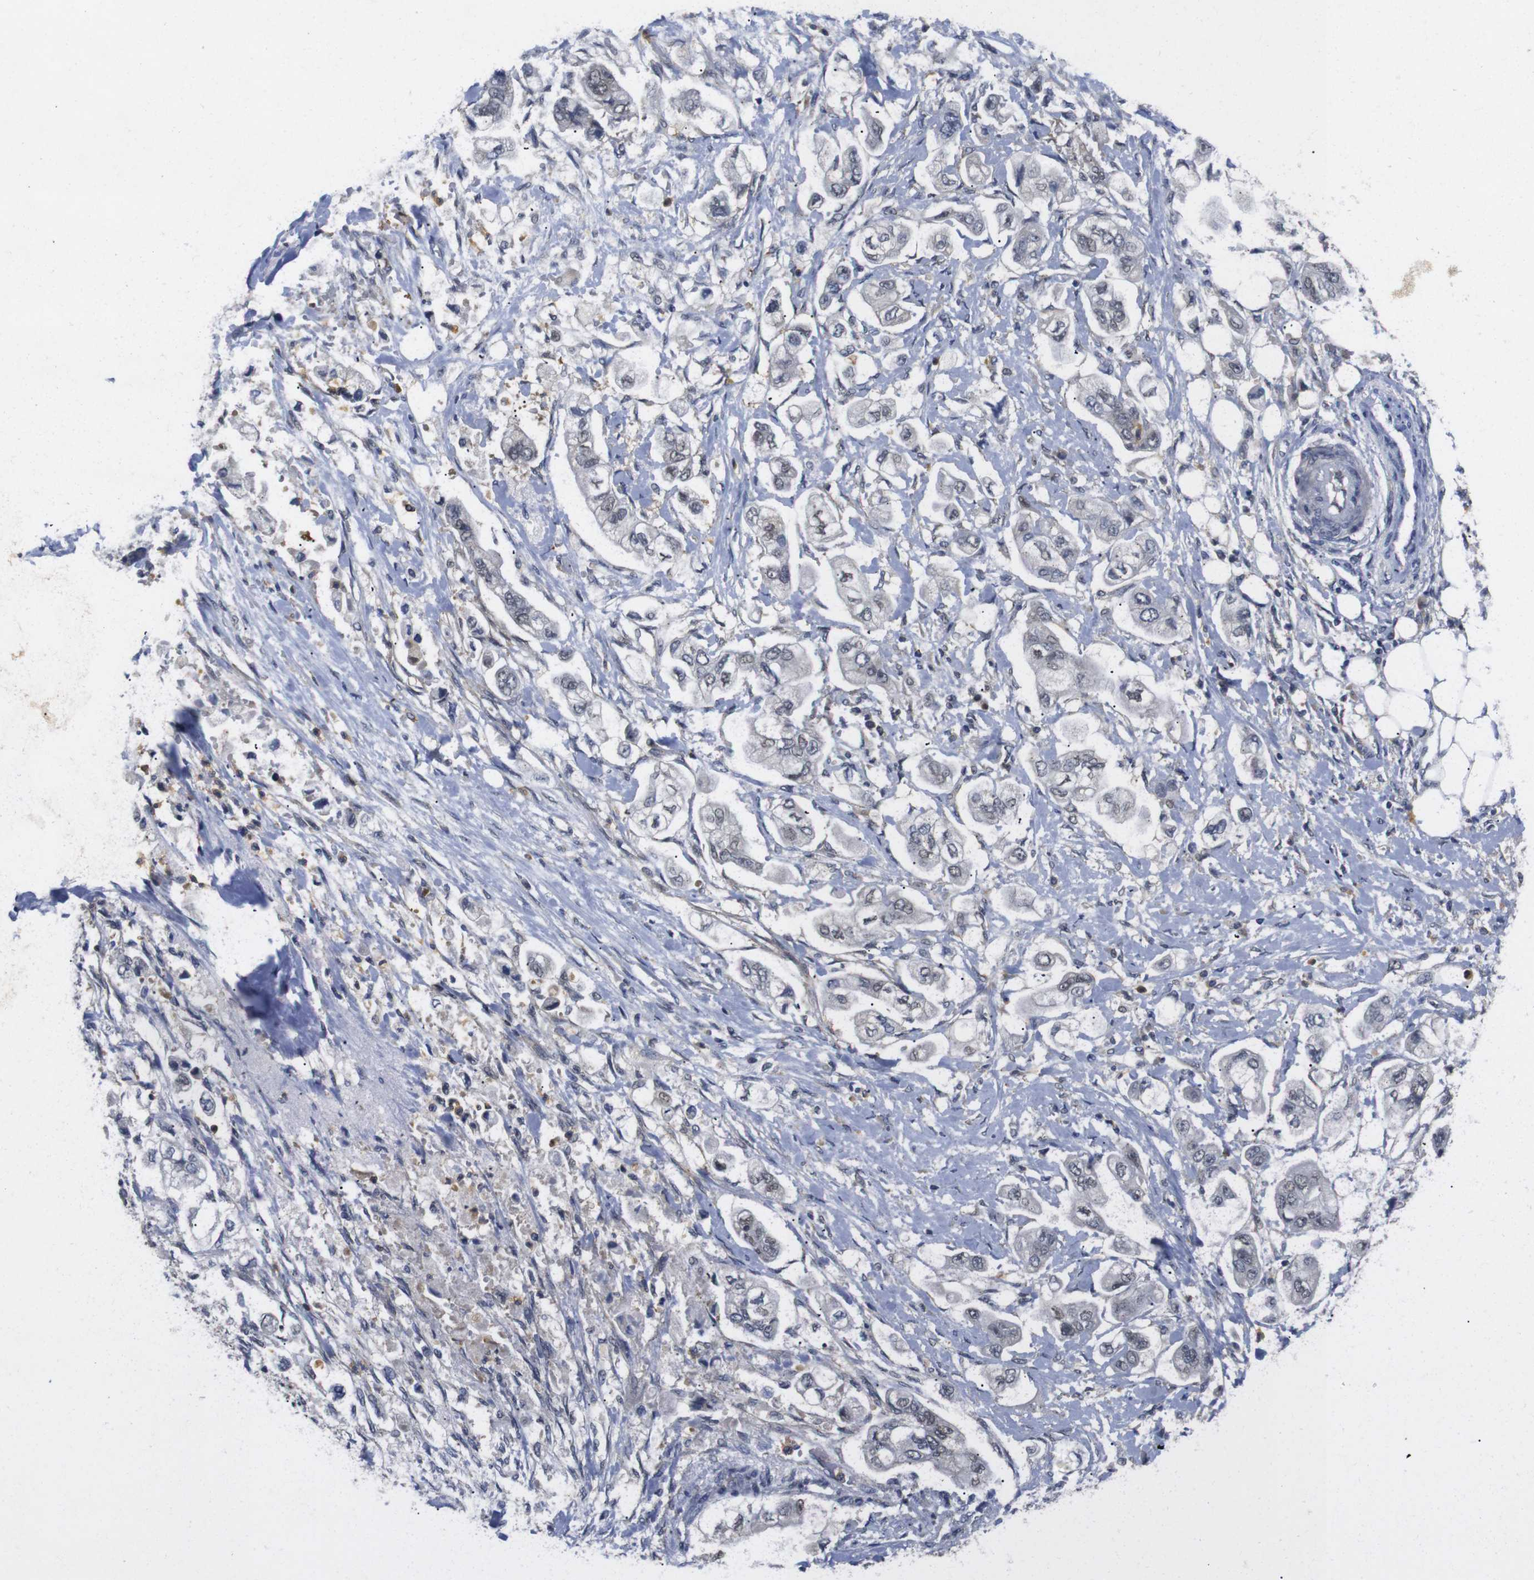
{"staining": {"intensity": "weak", "quantity": "<25%", "location": "nuclear"}, "tissue": "stomach cancer", "cell_type": "Tumor cells", "image_type": "cancer", "snomed": [{"axis": "morphology", "description": "Adenocarcinoma, NOS"}, {"axis": "topography", "description": "Stomach"}], "caption": "The immunohistochemistry (IHC) image has no significant expression in tumor cells of stomach adenocarcinoma tissue.", "gene": "FNTA", "patient": {"sex": "male", "age": 62}}